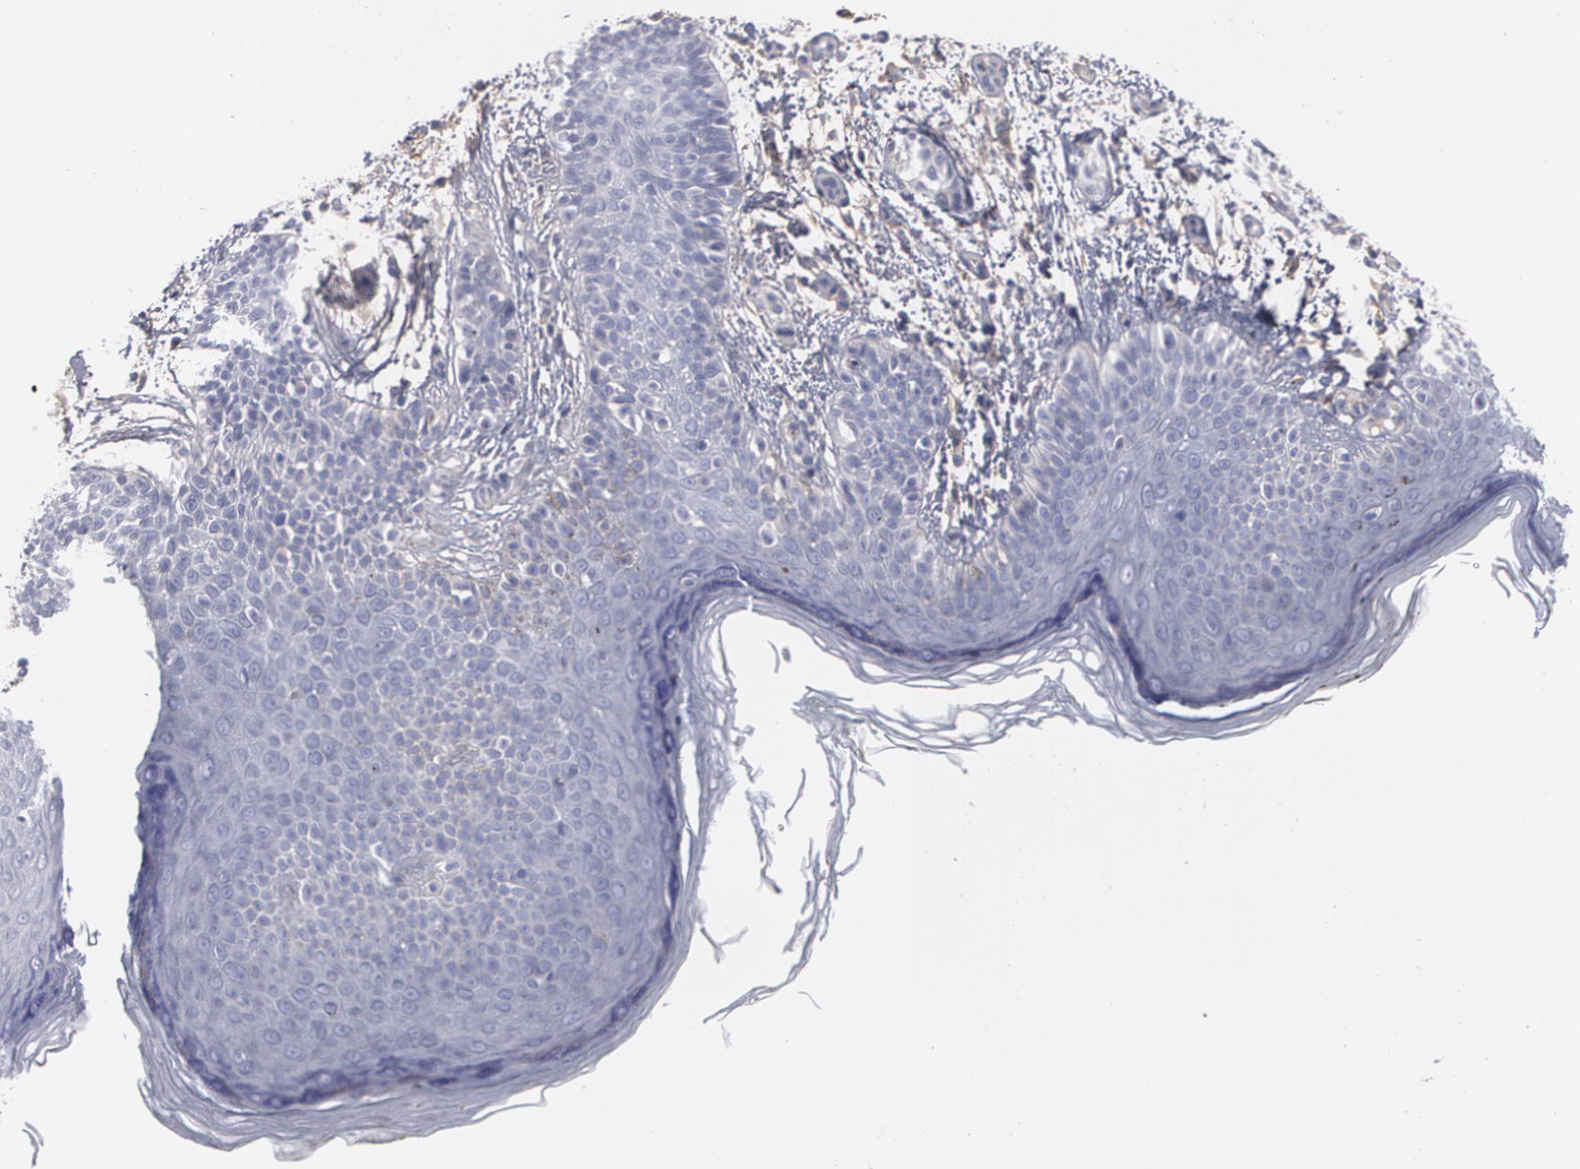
{"staining": {"intensity": "negative", "quantity": "none", "location": "none"}, "tissue": "melanoma", "cell_type": "Tumor cells", "image_type": "cancer", "snomed": [{"axis": "morphology", "description": "Malignant melanoma, NOS"}, {"axis": "topography", "description": "Skin"}], "caption": "Tumor cells are negative for brown protein staining in malignant melanoma.", "gene": "FBLN1", "patient": {"sex": "male", "age": 57}}